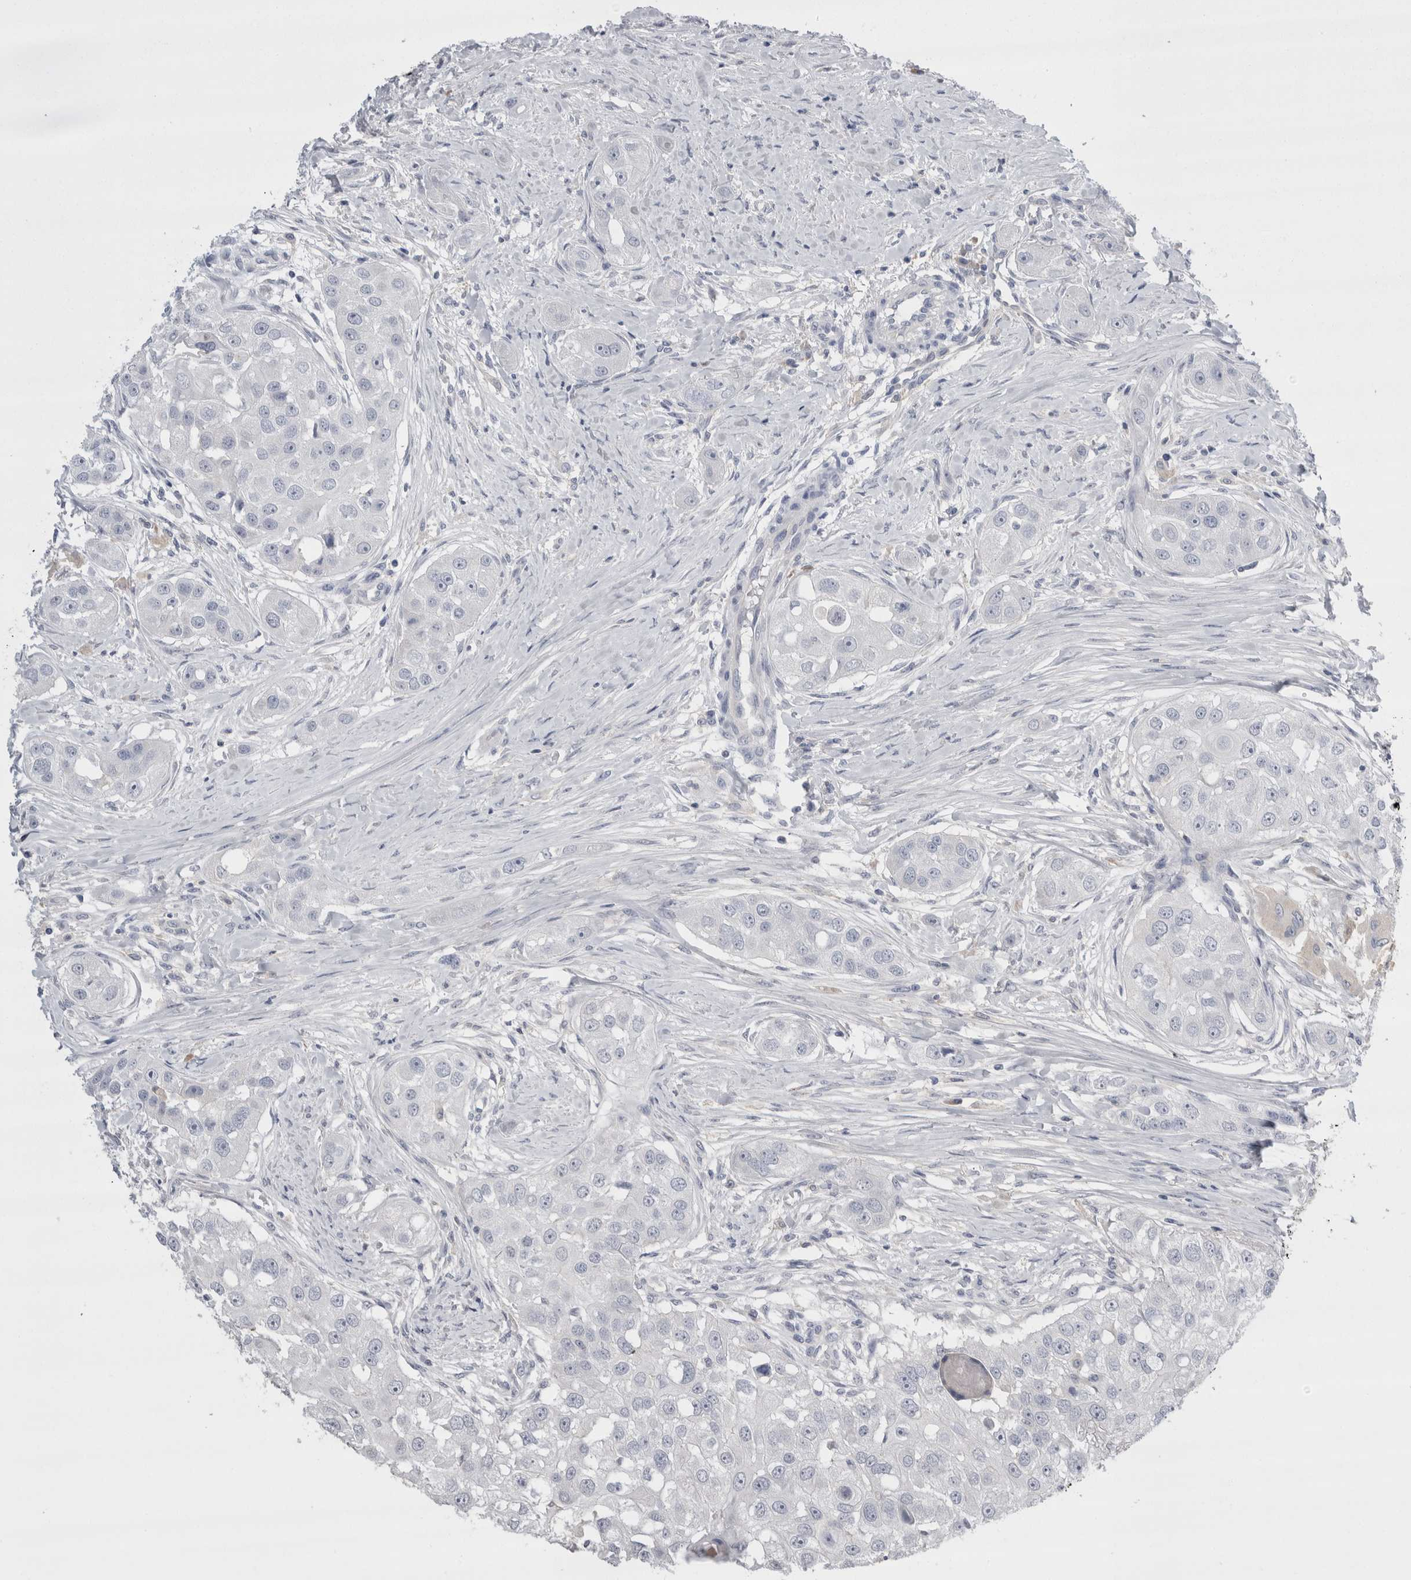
{"staining": {"intensity": "negative", "quantity": "none", "location": "none"}, "tissue": "head and neck cancer", "cell_type": "Tumor cells", "image_type": "cancer", "snomed": [{"axis": "morphology", "description": "Normal tissue, NOS"}, {"axis": "morphology", "description": "Squamous cell carcinoma, NOS"}, {"axis": "topography", "description": "Skeletal muscle"}, {"axis": "topography", "description": "Head-Neck"}], "caption": "Immunohistochemical staining of squamous cell carcinoma (head and neck) displays no significant positivity in tumor cells. Brightfield microscopy of IHC stained with DAB (3,3'-diaminobenzidine) (brown) and hematoxylin (blue), captured at high magnification.", "gene": "REG1A", "patient": {"sex": "male", "age": 51}}